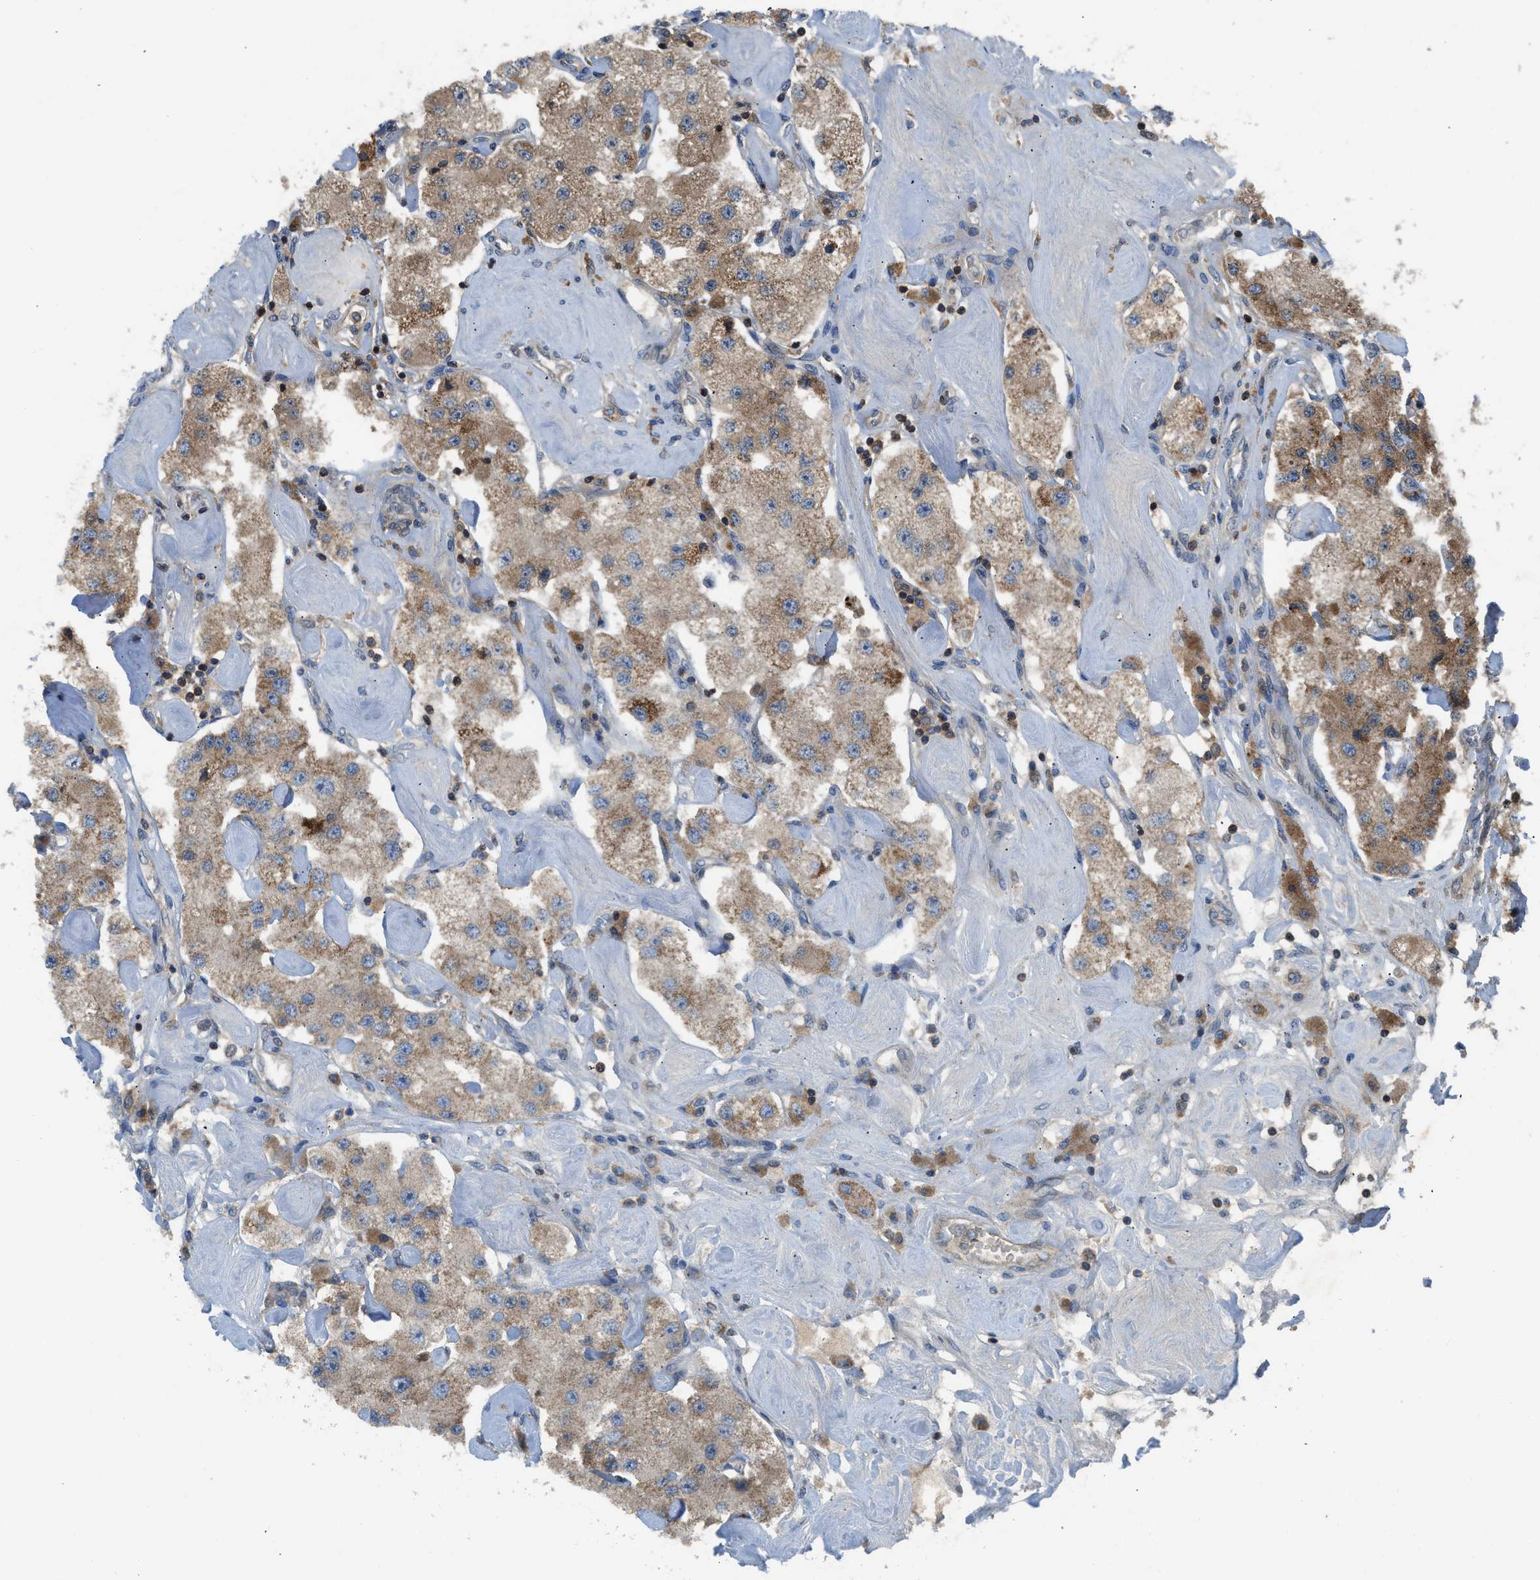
{"staining": {"intensity": "moderate", "quantity": ">75%", "location": "cytoplasmic/membranous"}, "tissue": "carcinoid", "cell_type": "Tumor cells", "image_type": "cancer", "snomed": [{"axis": "morphology", "description": "Carcinoid, malignant, NOS"}, {"axis": "topography", "description": "Pancreas"}], "caption": "Immunohistochemistry (IHC) of human malignant carcinoid shows medium levels of moderate cytoplasmic/membranous positivity in about >75% of tumor cells. (IHC, brightfield microscopy, high magnification).", "gene": "PAFAH2", "patient": {"sex": "male", "age": 41}}